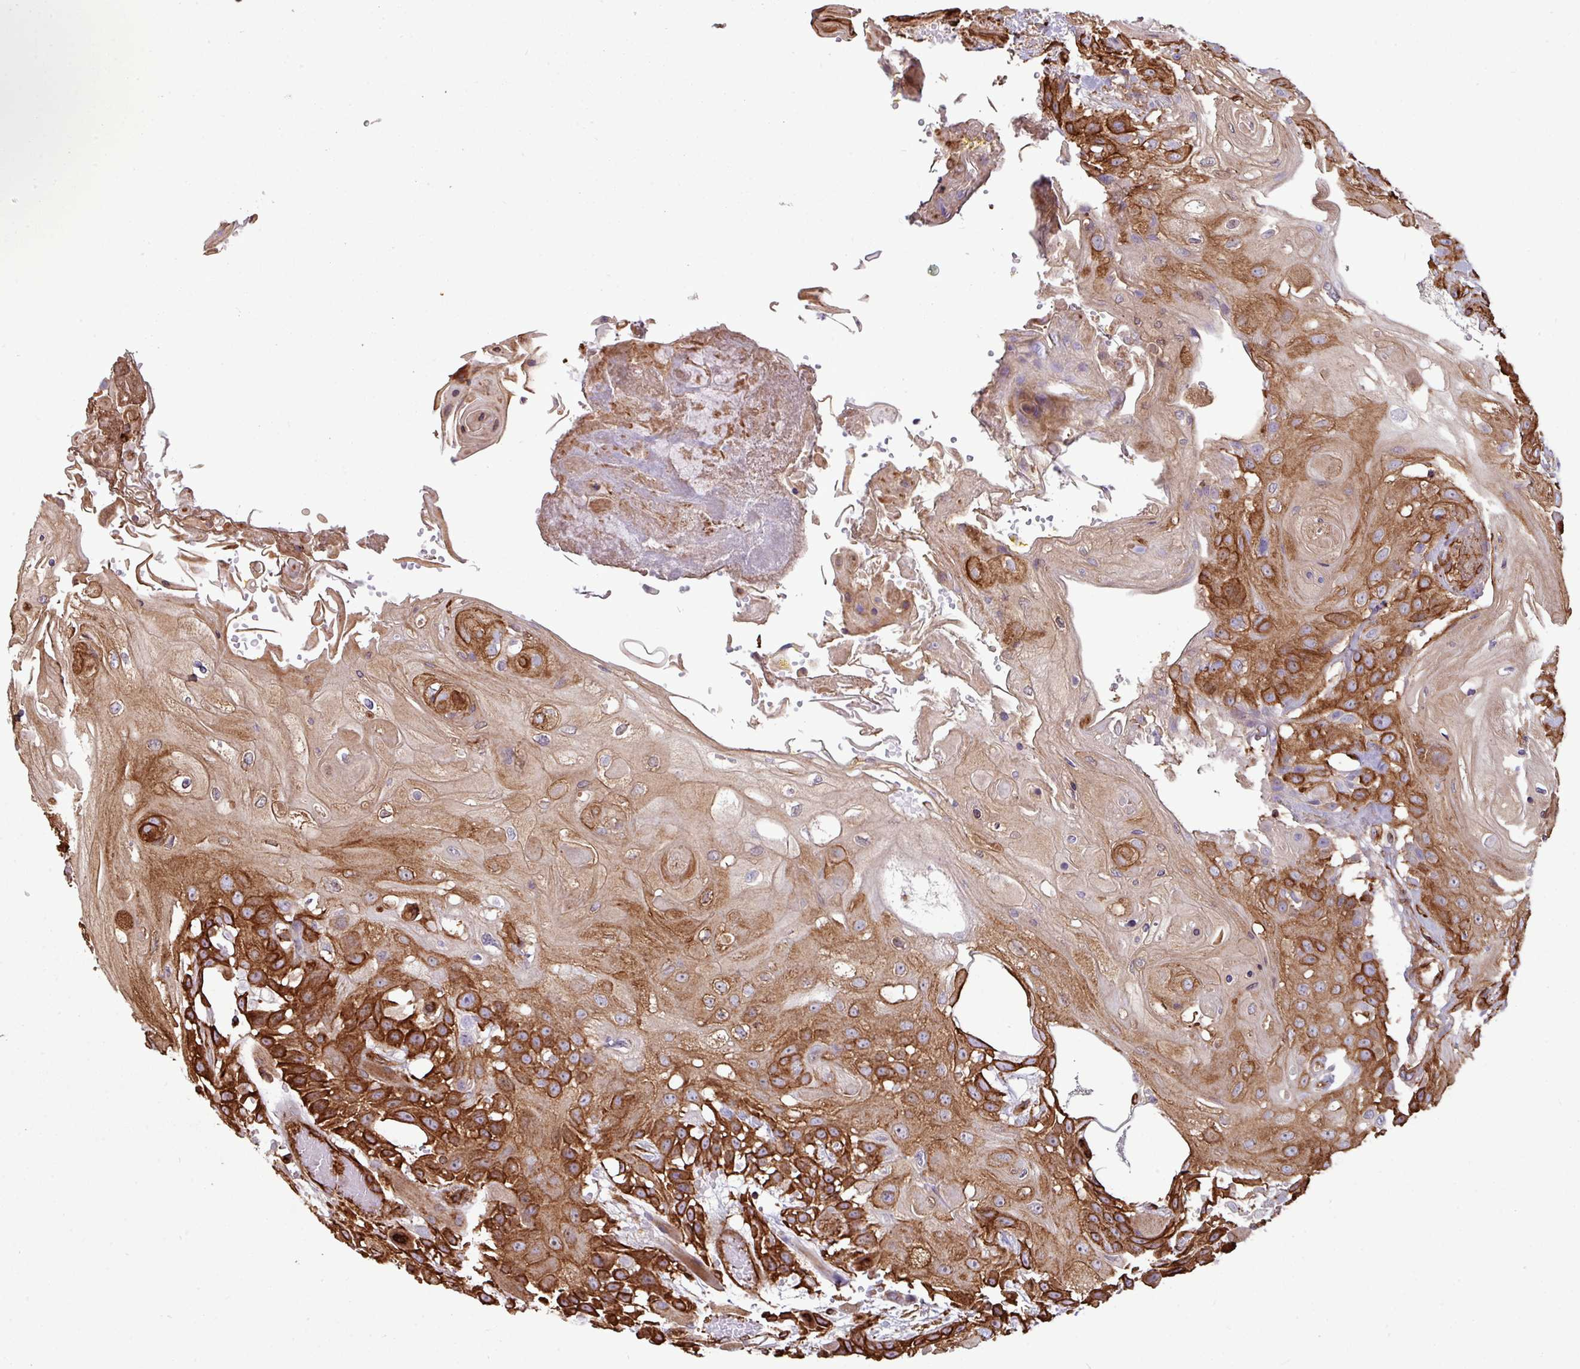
{"staining": {"intensity": "strong", "quantity": ">75%", "location": "cytoplasmic/membranous"}, "tissue": "head and neck cancer", "cell_type": "Tumor cells", "image_type": "cancer", "snomed": [{"axis": "morphology", "description": "Squamous cell carcinoma, NOS"}, {"axis": "topography", "description": "Head-Neck"}], "caption": "High-magnification brightfield microscopy of squamous cell carcinoma (head and neck) stained with DAB (3,3'-diaminobenzidine) (brown) and counterstained with hematoxylin (blue). tumor cells exhibit strong cytoplasmic/membranous staining is present in approximately>75% of cells.", "gene": "ZNF300", "patient": {"sex": "female", "age": 43}}